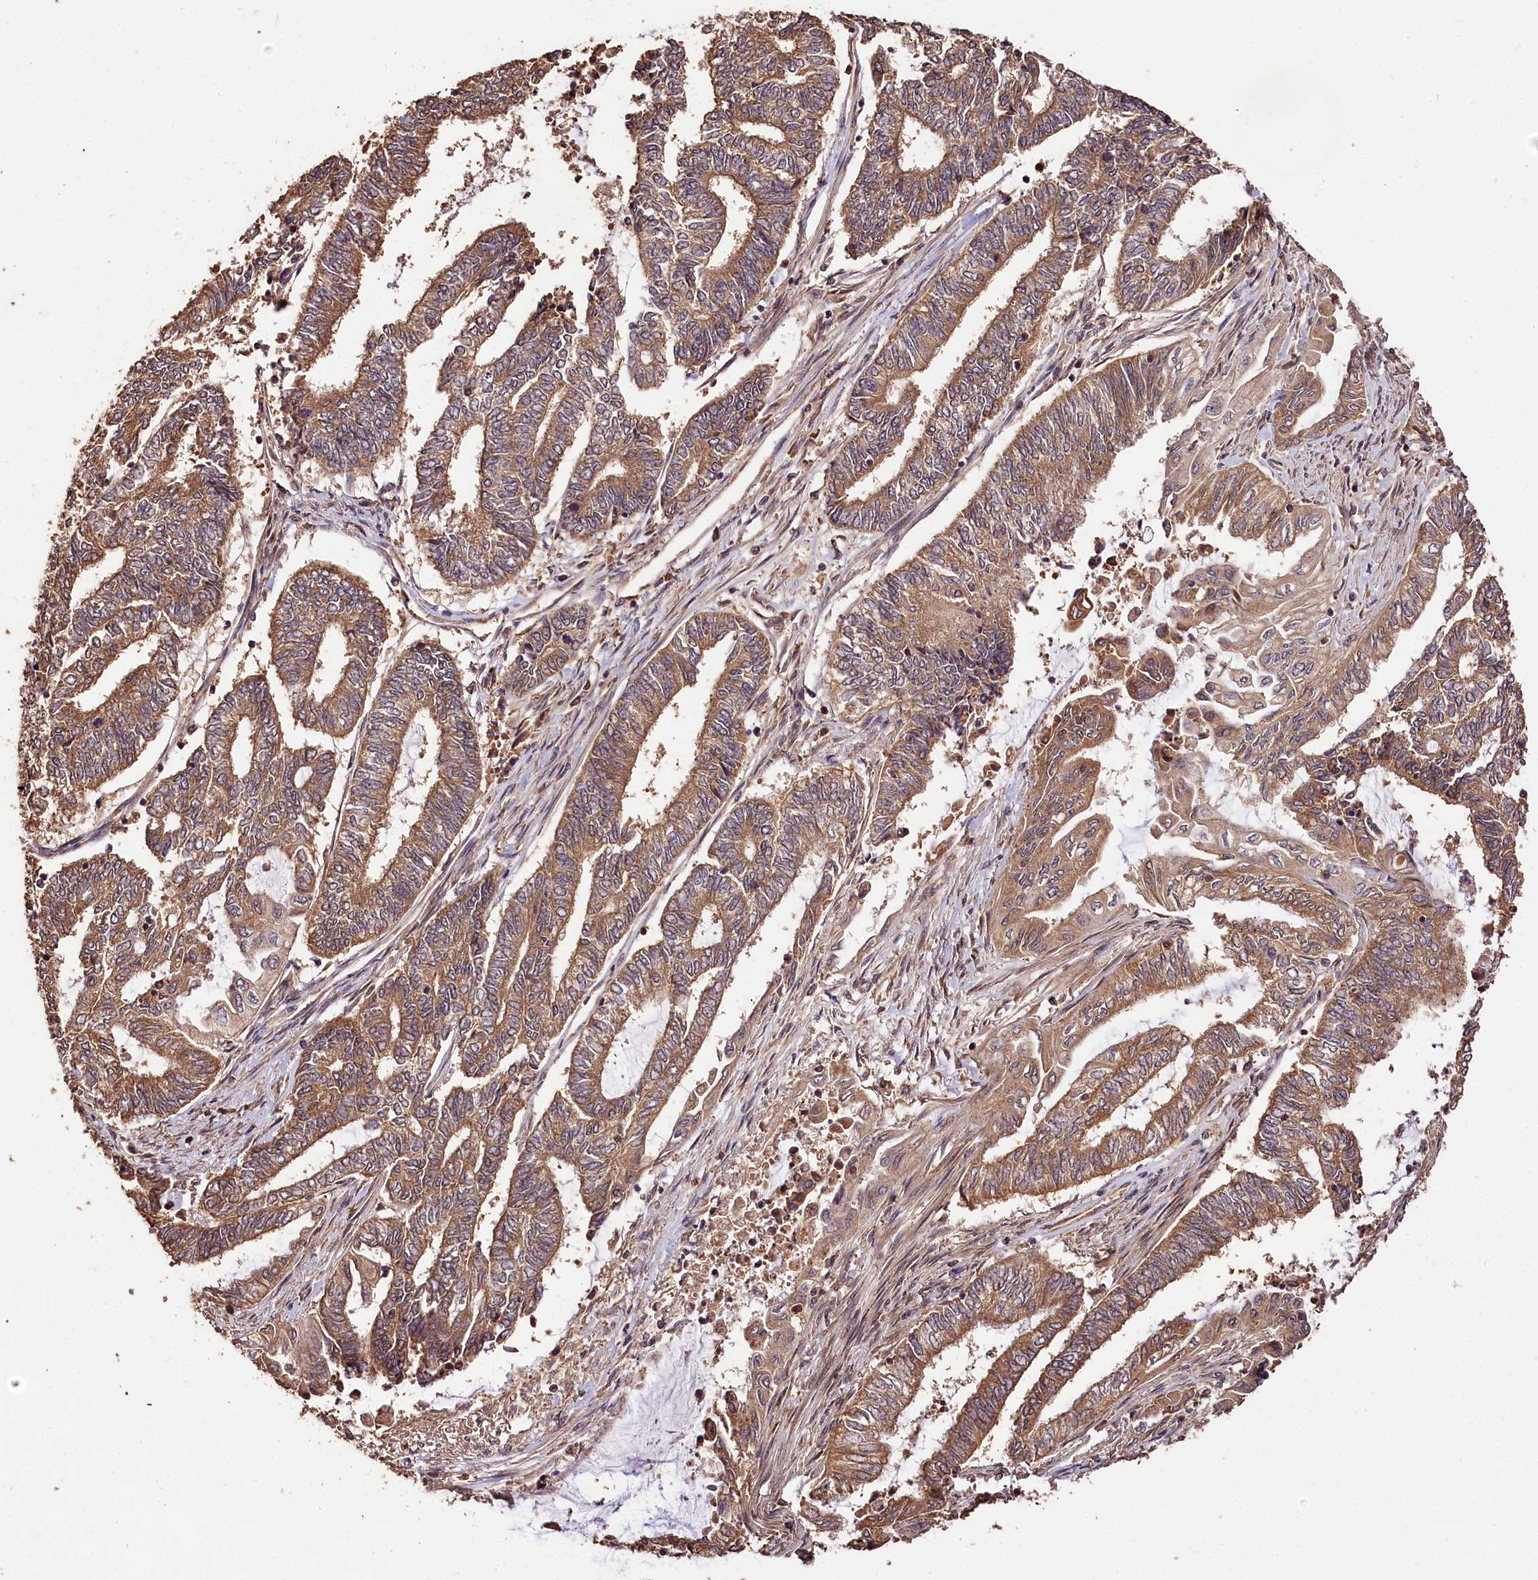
{"staining": {"intensity": "moderate", "quantity": ">75%", "location": "cytoplasmic/membranous"}, "tissue": "endometrial cancer", "cell_type": "Tumor cells", "image_type": "cancer", "snomed": [{"axis": "morphology", "description": "Adenocarcinoma, NOS"}, {"axis": "topography", "description": "Uterus"}, {"axis": "topography", "description": "Endometrium"}], "caption": "Tumor cells display medium levels of moderate cytoplasmic/membranous expression in about >75% of cells in endometrial cancer (adenocarcinoma).", "gene": "KPTN", "patient": {"sex": "female", "age": 70}}